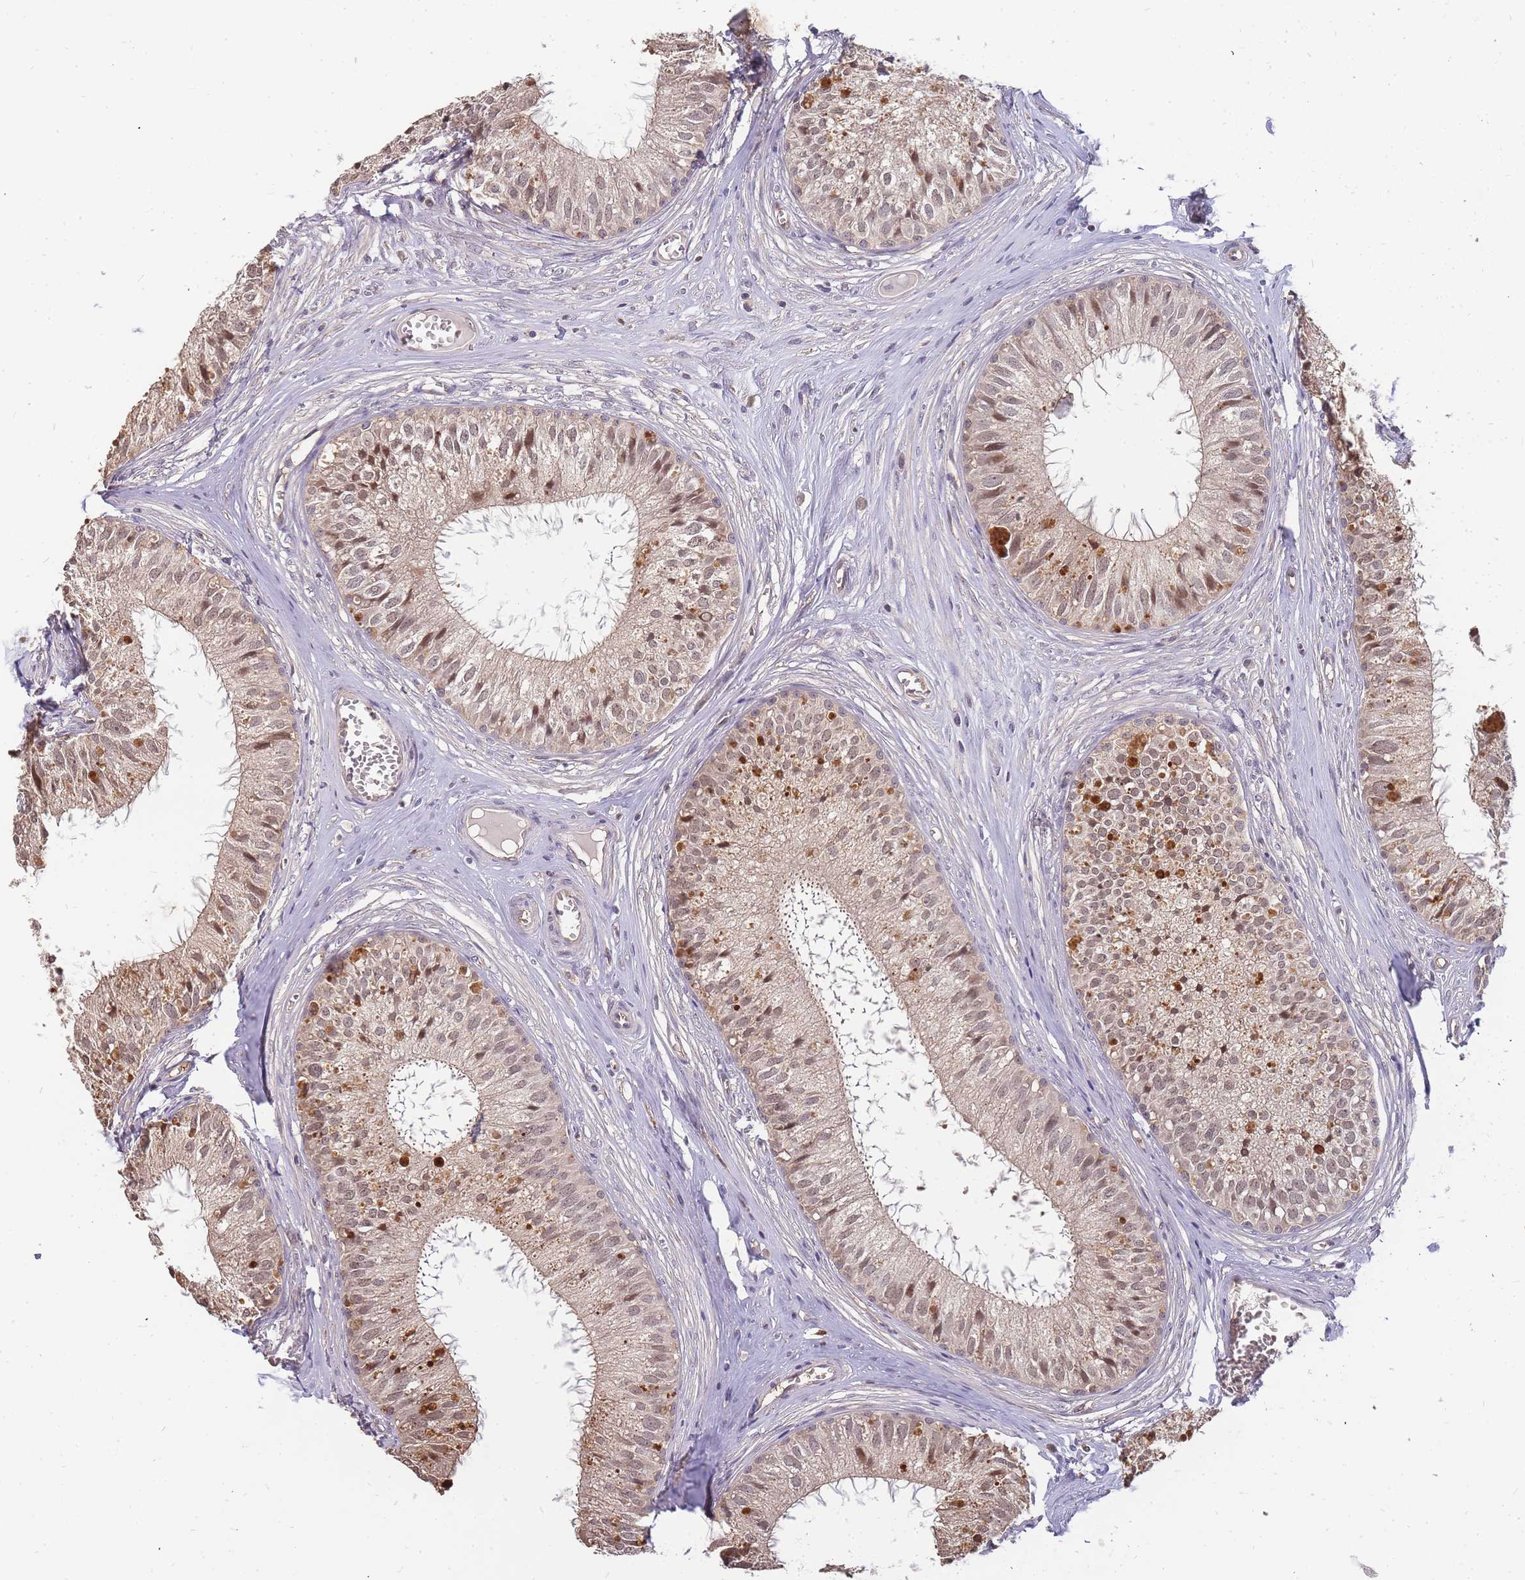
{"staining": {"intensity": "weak", "quantity": ">75%", "location": "cytoplasmic/membranous,nuclear"}, "tissue": "epididymis", "cell_type": "Glandular cells", "image_type": "normal", "snomed": [{"axis": "morphology", "description": "Normal tissue, NOS"}, {"axis": "topography", "description": "Epididymis"}], "caption": "Immunohistochemical staining of normal human epididymis displays low levels of weak cytoplasmic/membranous,nuclear staining in about >75% of glandular cells. (DAB (3,3'-diaminobenzidine) IHC with brightfield microscopy, high magnification).", "gene": "CDKN2AIPNL", "patient": {"sex": "male", "age": 36}}